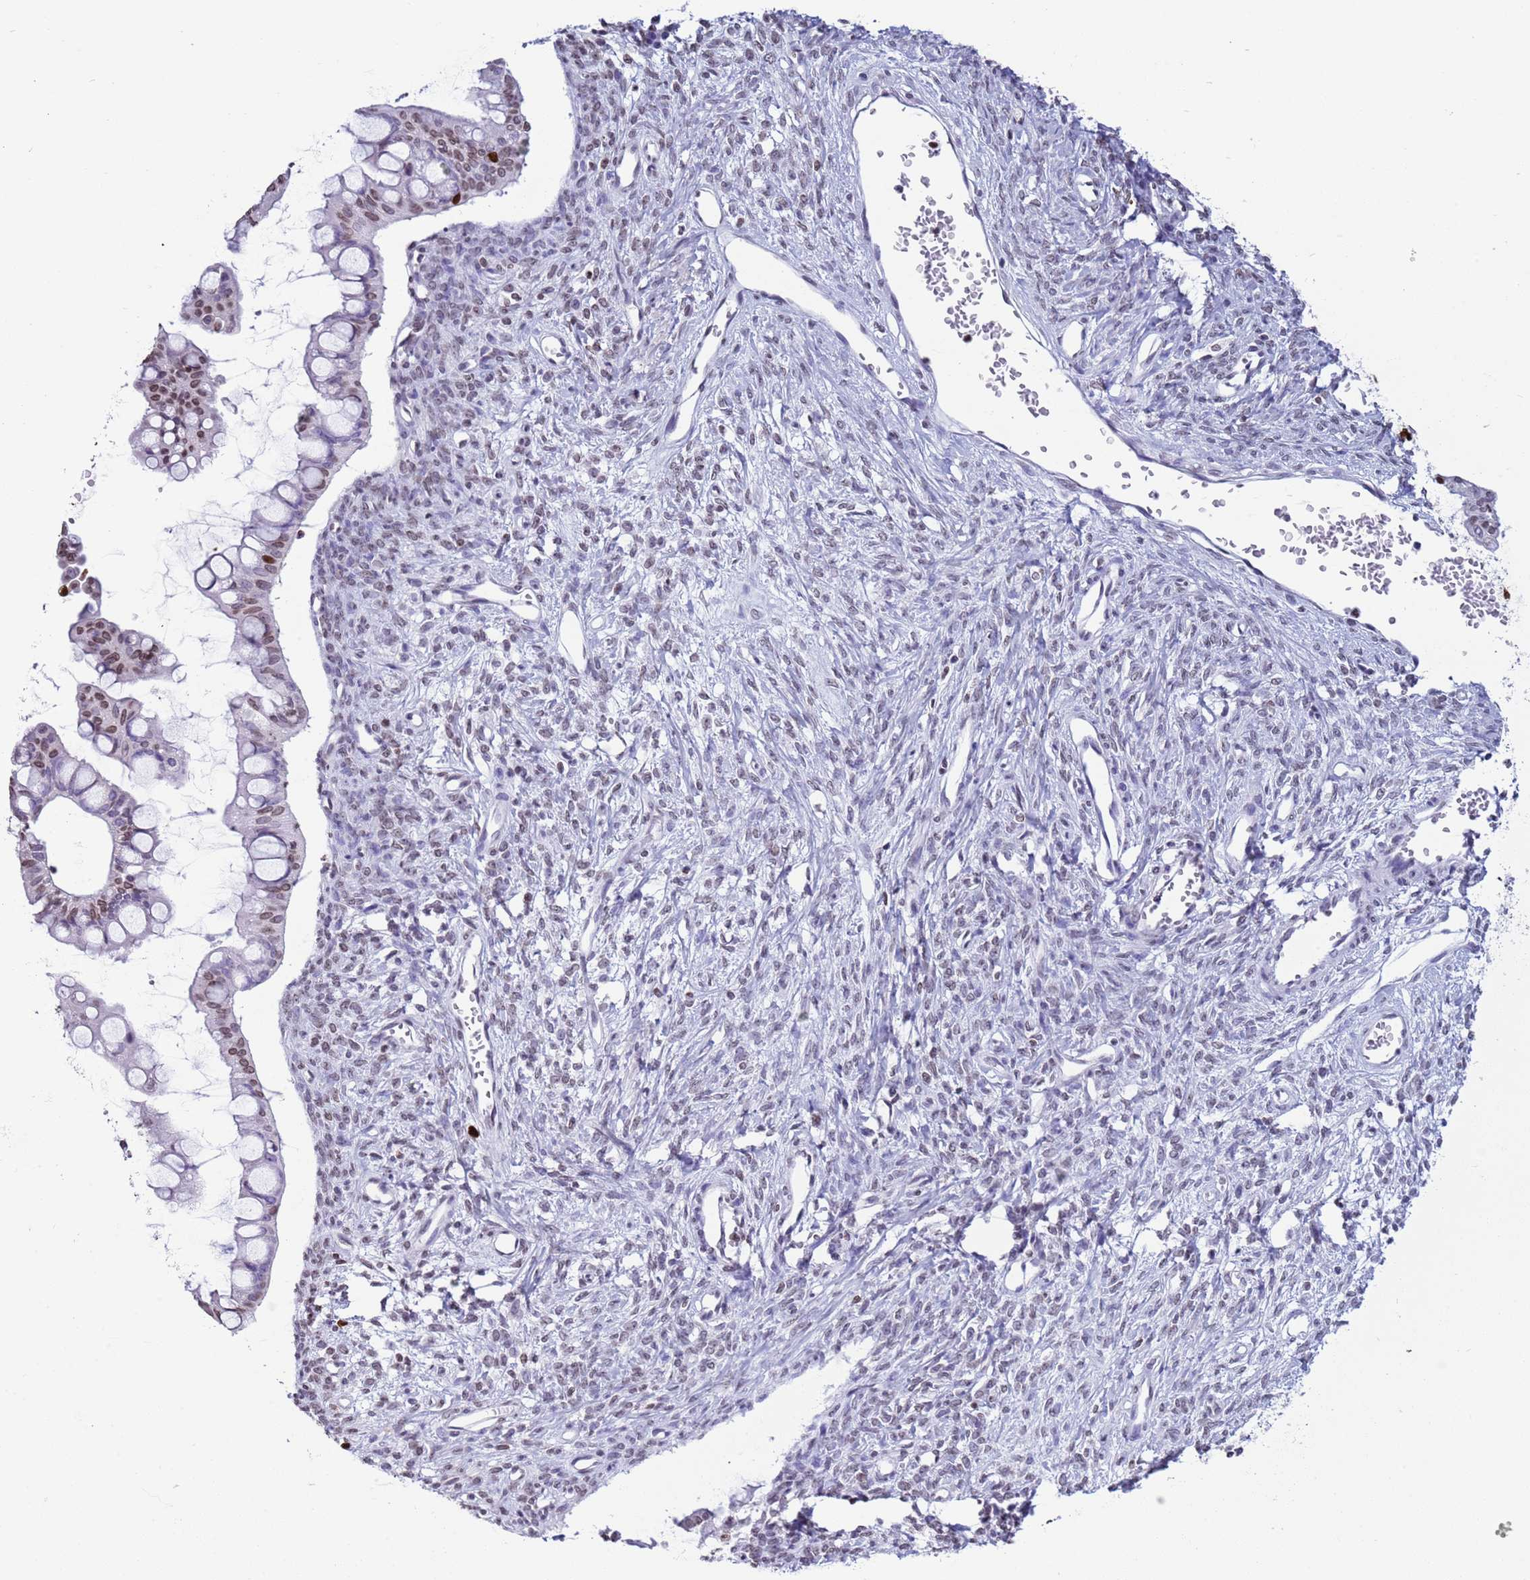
{"staining": {"intensity": "moderate", "quantity": "25%-75%", "location": "nuclear"}, "tissue": "ovarian cancer", "cell_type": "Tumor cells", "image_type": "cancer", "snomed": [{"axis": "morphology", "description": "Cystadenocarcinoma, mucinous, NOS"}, {"axis": "topography", "description": "Ovary"}], "caption": "Mucinous cystadenocarcinoma (ovarian) was stained to show a protein in brown. There is medium levels of moderate nuclear expression in about 25%-75% of tumor cells.", "gene": "H4C8", "patient": {"sex": "female", "age": 73}}